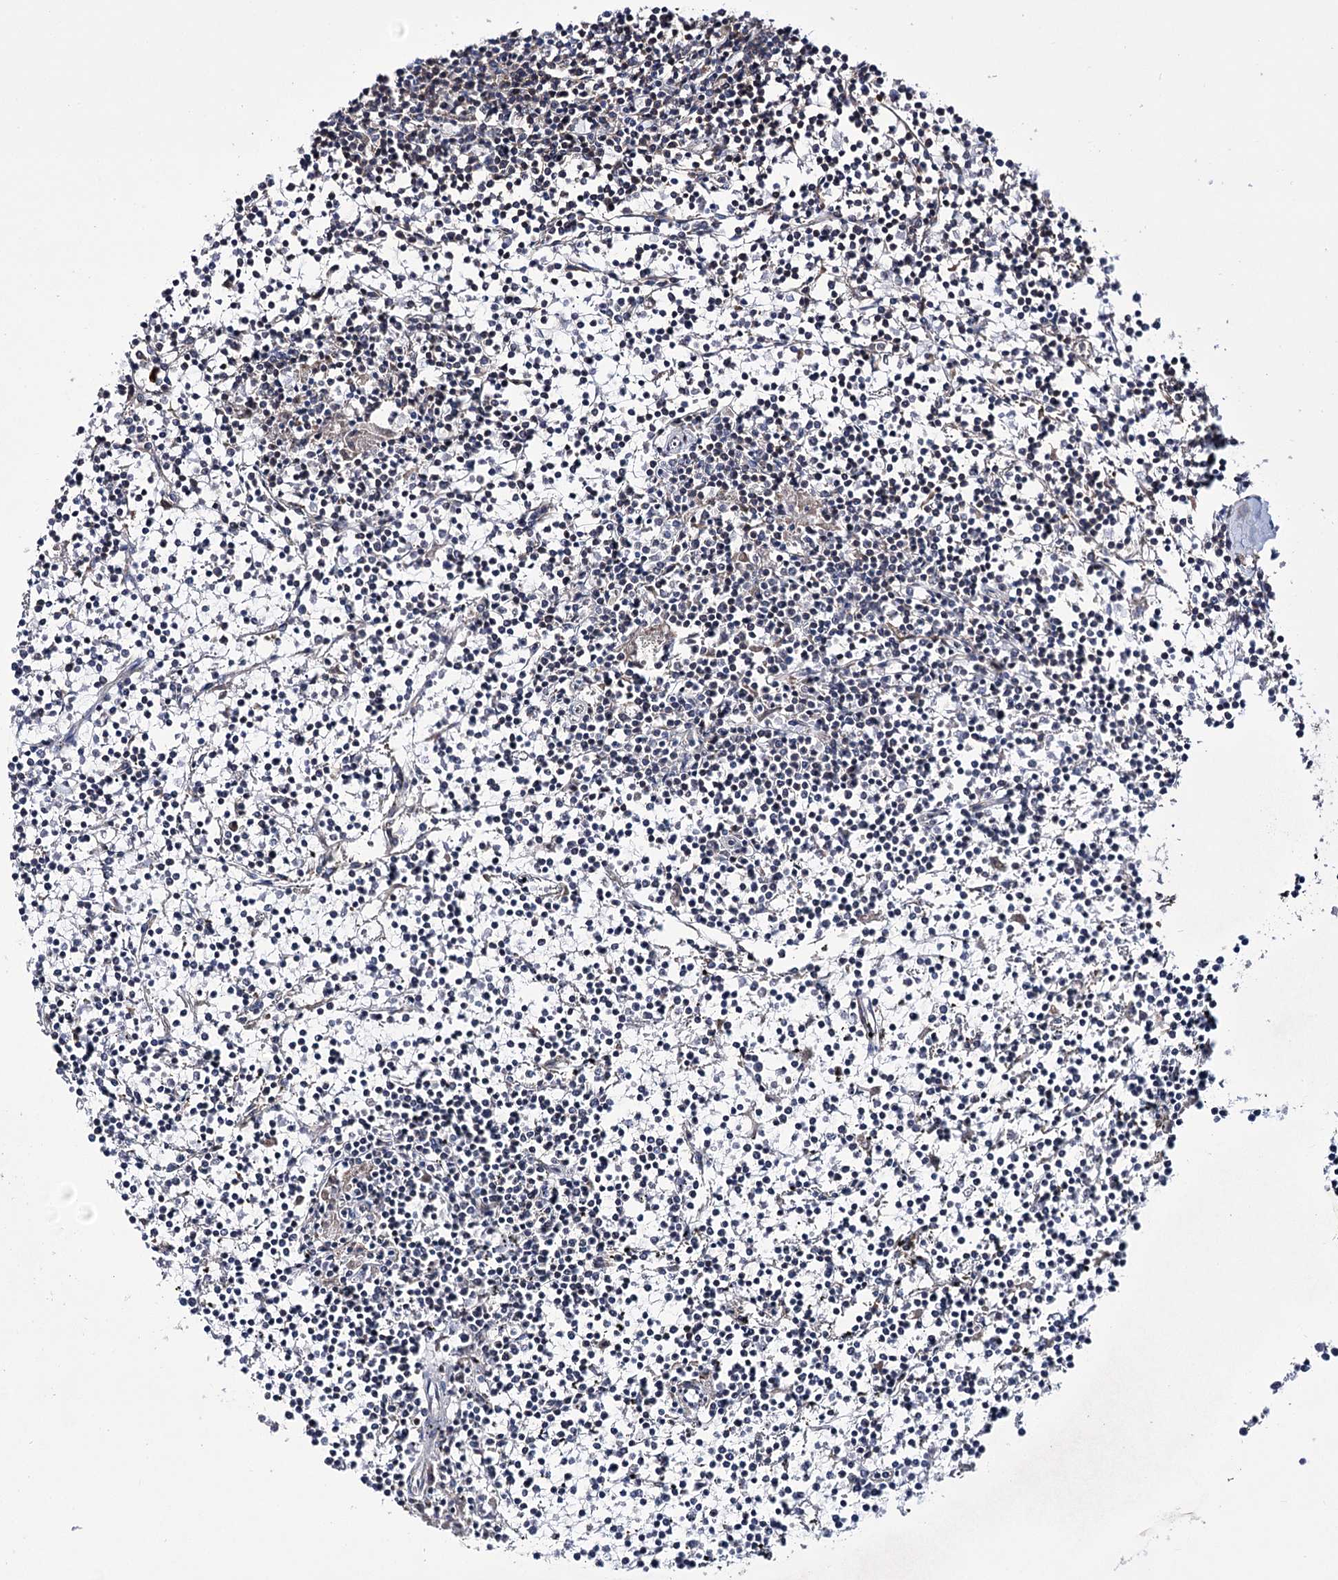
{"staining": {"intensity": "negative", "quantity": "none", "location": "none"}, "tissue": "lymphoma", "cell_type": "Tumor cells", "image_type": "cancer", "snomed": [{"axis": "morphology", "description": "Malignant lymphoma, non-Hodgkin's type, Low grade"}, {"axis": "topography", "description": "Spleen"}], "caption": "An IHC image of malignant lymphoma, non-Hodgkin's type (low-grade) is shown. There is no staining in tumor cells of malignant lymphoma, non-Hodgkin's type (low-grade). (Stains: DAB (3,3'-diaminobenzidine) IHC with hematoxylin counter stain, Microscopy: brightfield microscopy at high magnification).", "gene": "PTER", "patient": {"sex": "female", "age": 19}}